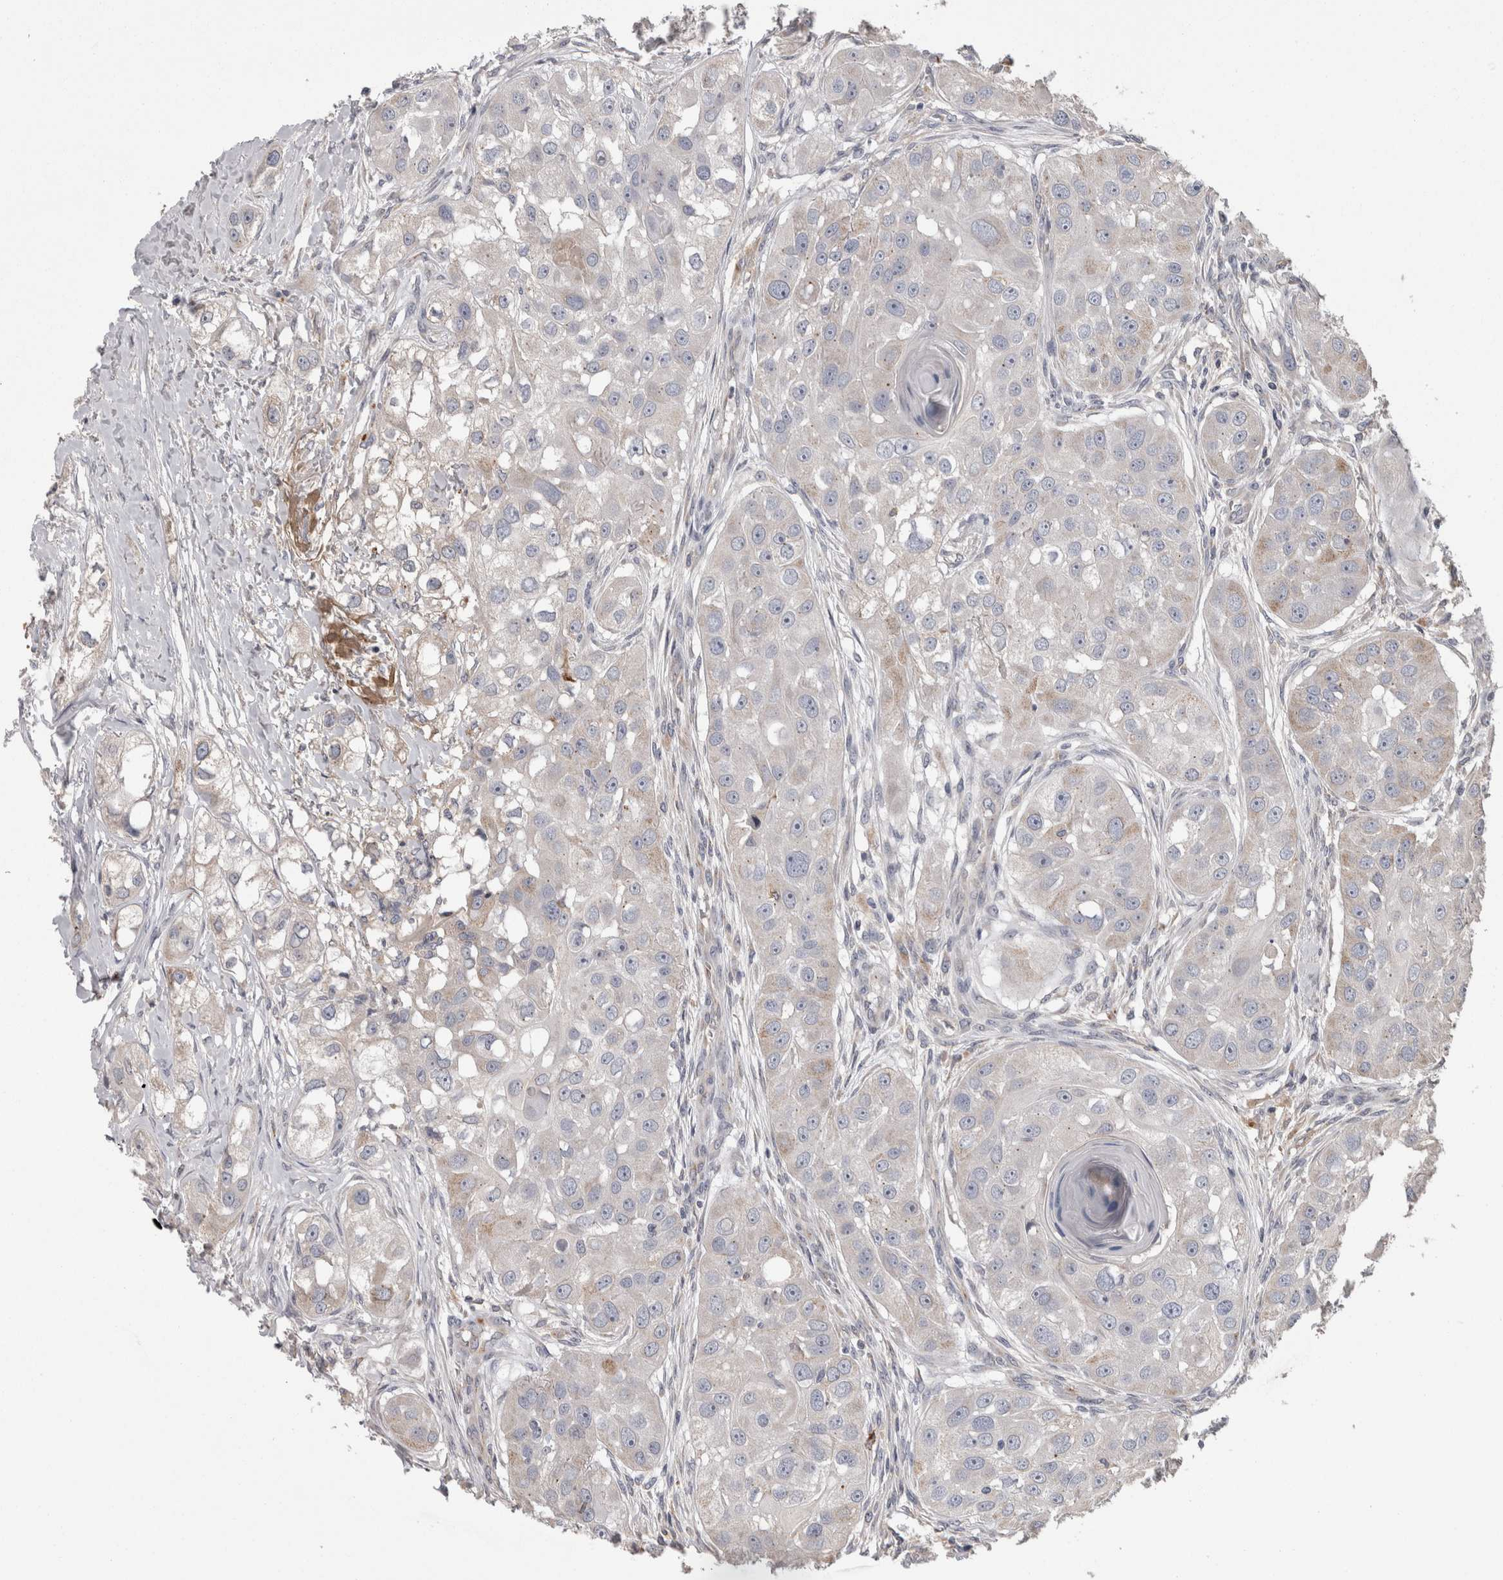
{"staining": {"intensity": "weak", "quantity": "<25%", "location": "cytoplasmic/membranous"}, "tissue": "head and neck cancer", "cell_type": "Tumor cells", "image_type": "cancer", "snomed": [{"axis": "morphology", "description": "Normal tissue, NOS"}, {"axis": "morphology", "description": "Squamous cell carcinoma, NOS"}, {"axis": "topography", "description": "Skeletal muscle"}, {"axis": "topography", "description": "Head-Neck"}], "caption": "This is a micrograph of immunohistochemistry staining of head and neck squamous cell carcinoma, which shows no staining in tumor cells.", "gene": "STC1", "patient": {"sex": "male", "age": 51}}